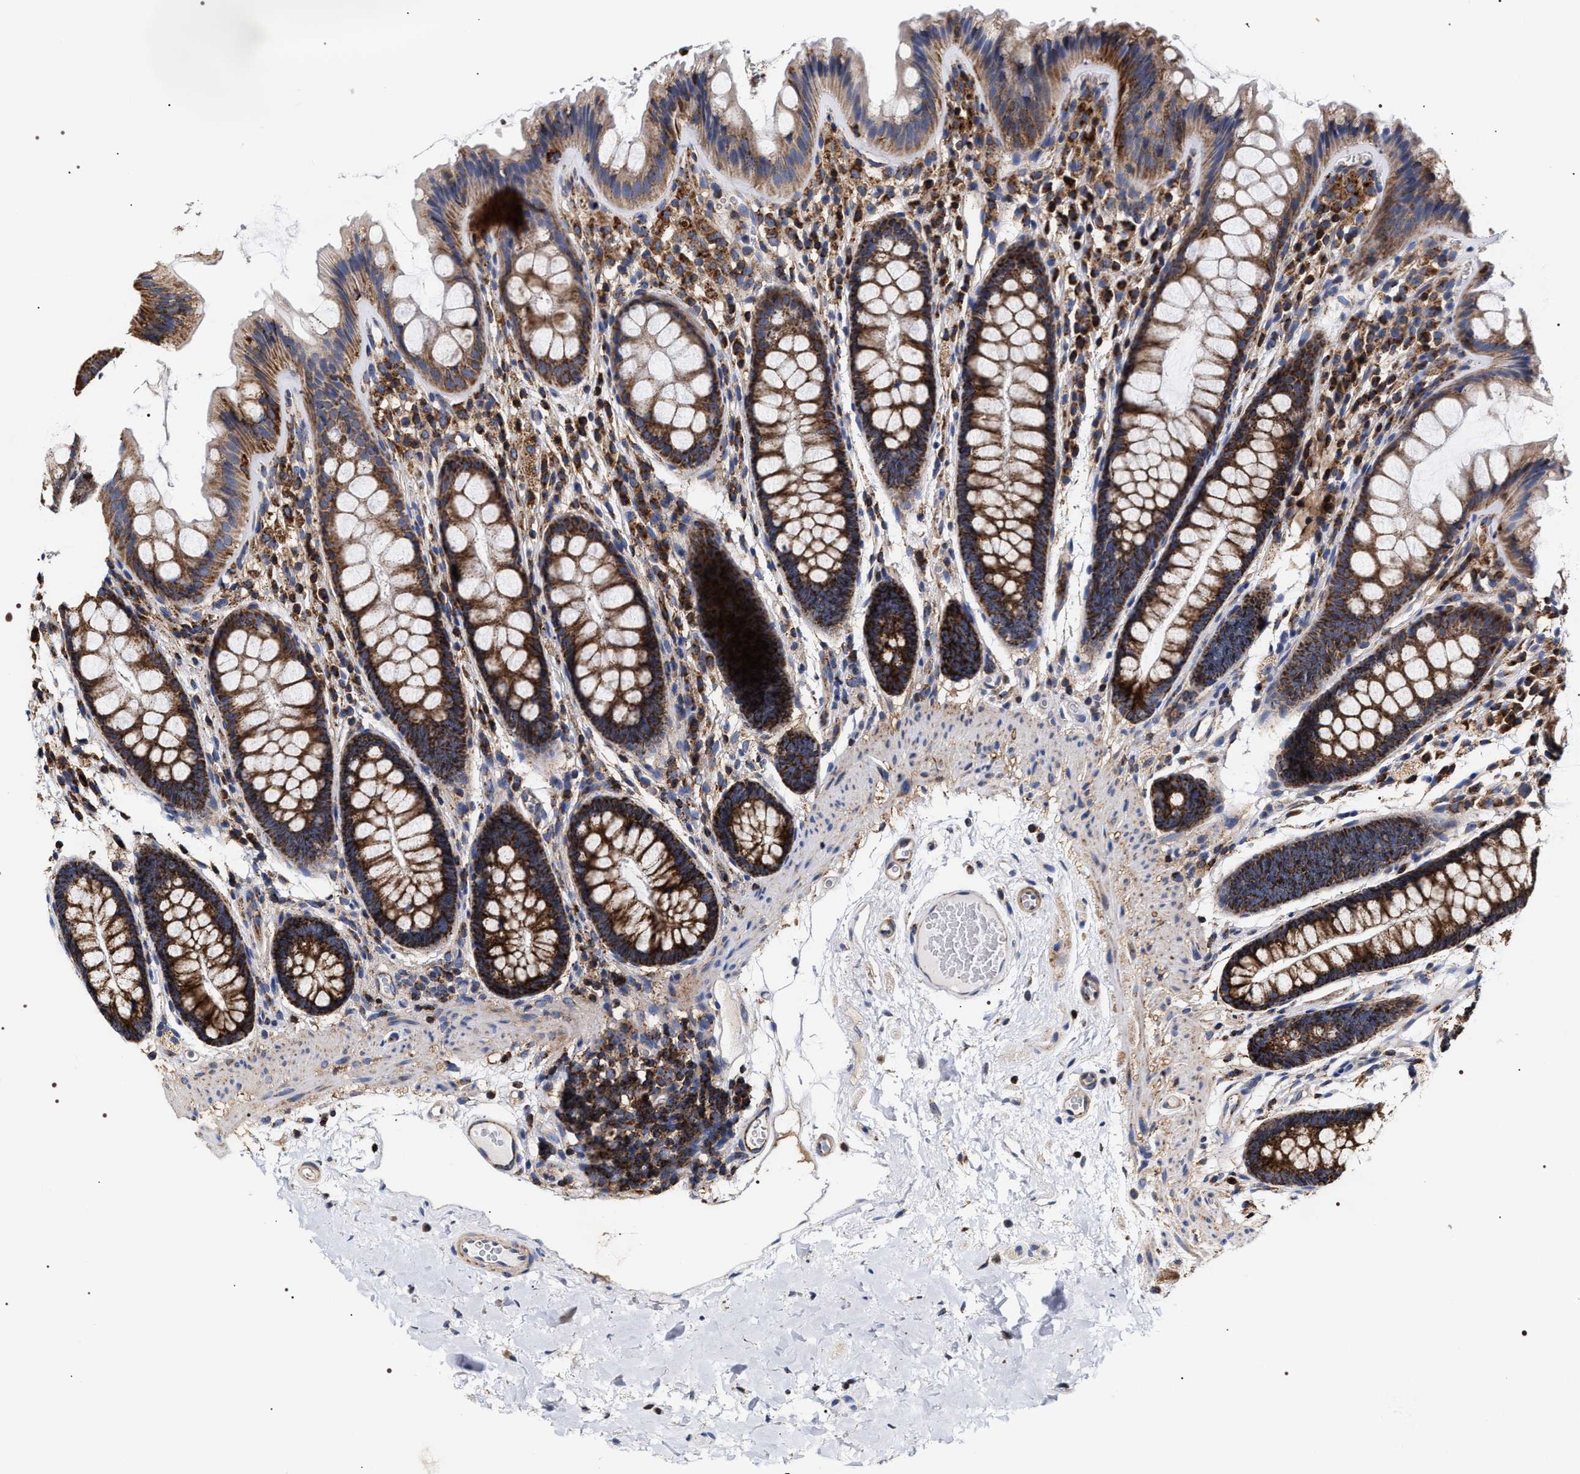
{"staining": {"intensity": "moderate", "quantity": ">75%", "location": "cytoplasmic/membranous"}, "tissue": "colon", "cell_type": "Endothelial cells", "image_type": "normal", "snomed": [{"axis": "morphology", "description": "Normal tissue, NOS"}, {"axis": "topography", "description": "Colon"}], "caption": "Immunohistochemistry of benign colon reveals medium levels of moderate cytoplasmic/membranous expression in approximately >75% of endothelial cells.", "gene": "COG5", "patient": {"sex": "female", "age": 56}}